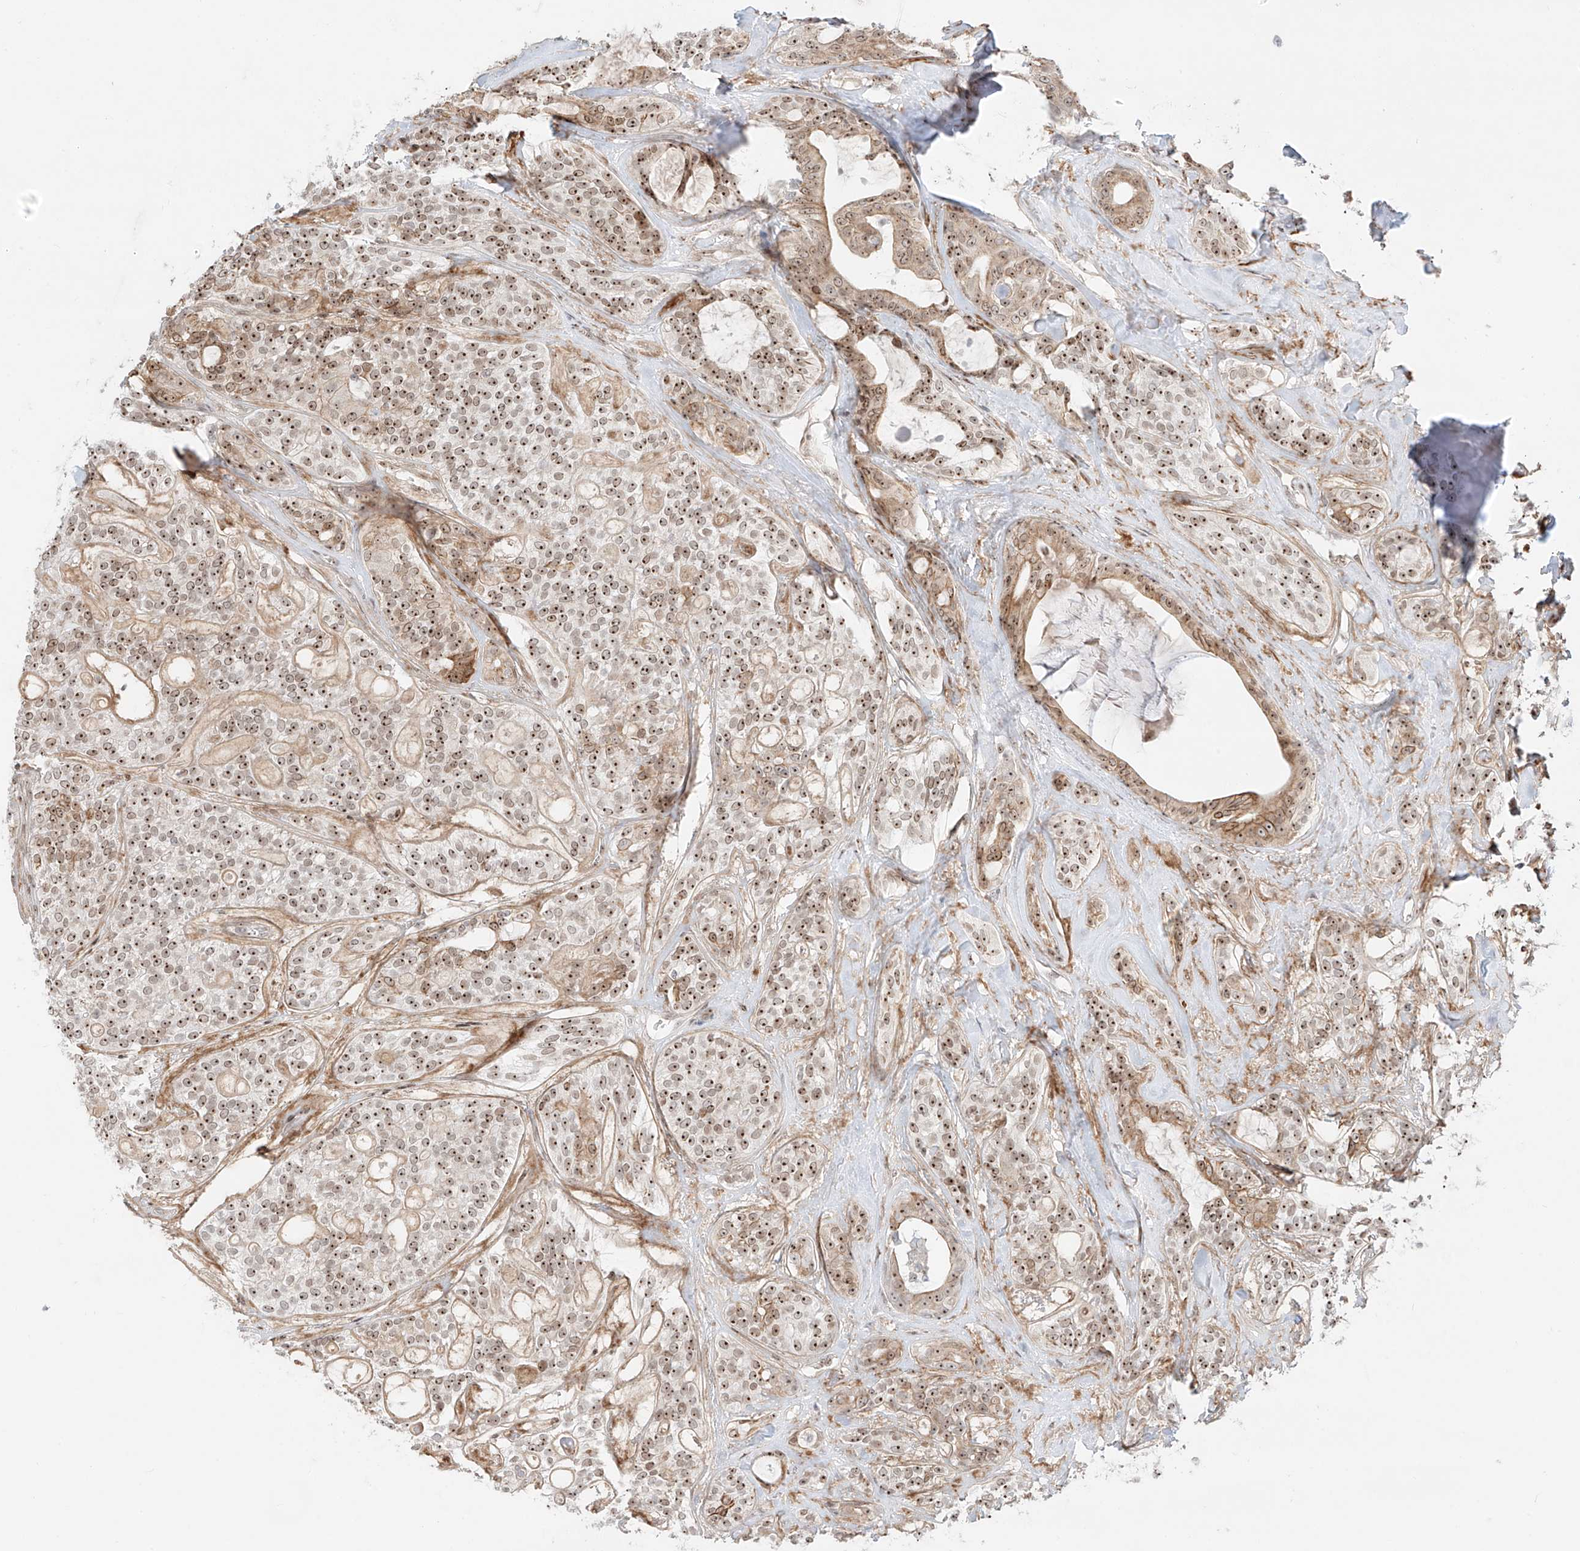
{"staining": {"intensity": "strong", "quantity": "25%-75%", "location": "cytoplasmic/membranous,nuclear"}, "tissue": "head and neck cancer", "cell_type": "Tumor cells", "image_type": "cancer", "snomed": [{"axis": "morphology", "description": "Adenocarcinoma, NOS"}, {"axis": "topography", "description": "Head-Neck"}], "caption": "Protein staining of head and neck cancer tissue displays strong cytoplasmic/membranous and nuclear staining in about 25%-75% of tumor cells.", "gene": "ZNF512", "patient": {"sex": "male", "age": 66}}